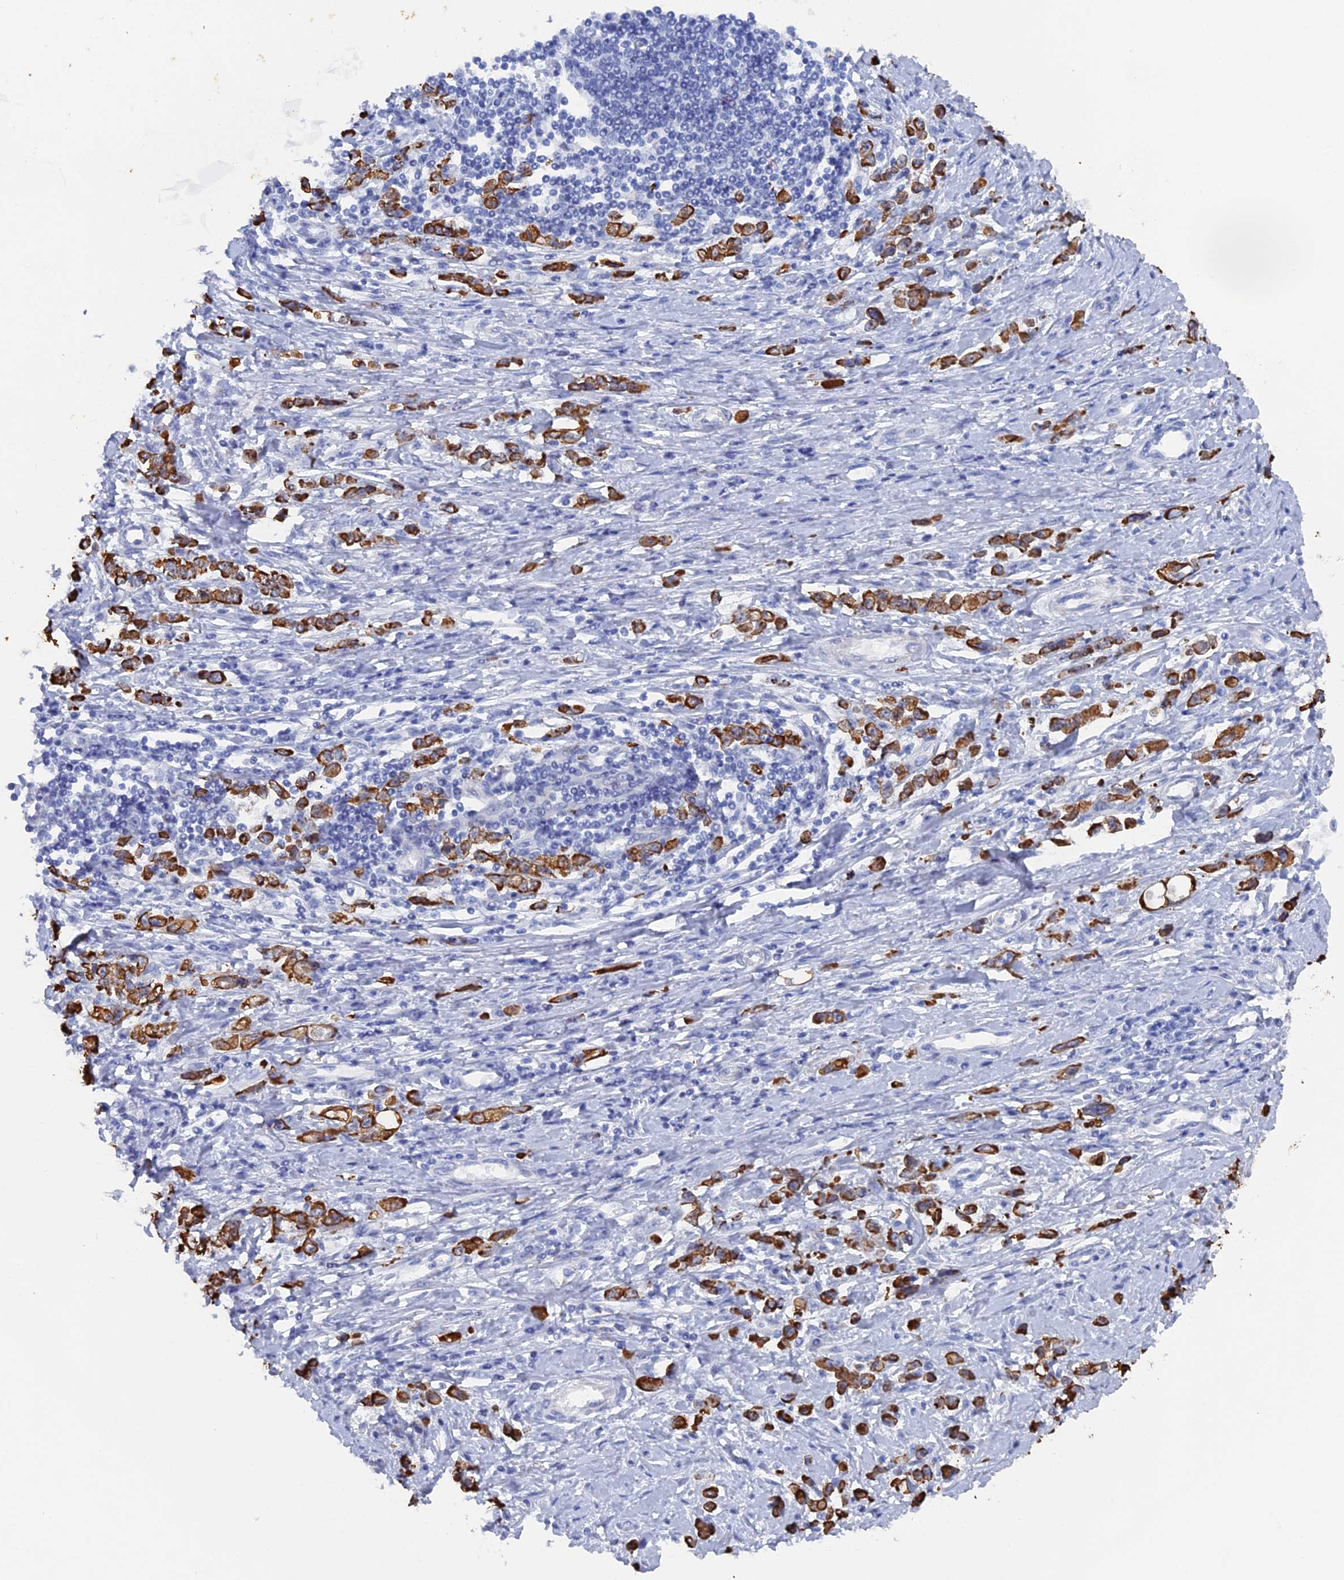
{"staining": {"intensity": "strong", "quantity": ">75%", "location": "cytoplasmic/membranous"}, "tissue": "stomach cancer", "cell_type": "Tumor cells", "image_type": "cancer", "snomed": [{"axis": "morphology", "description": "Adenocarcinoma, NOS"}, {"axis": "topography", "description": "Stomach"}], "caption": "There is high levels of strong cytoplasmic/membranous expression in tumor cells of stomach cancer, as demonstrated by immunohistochemical staining (brown color).", "gene": "SRFBP1", "patient": {"sex": "female", "age": 76}}